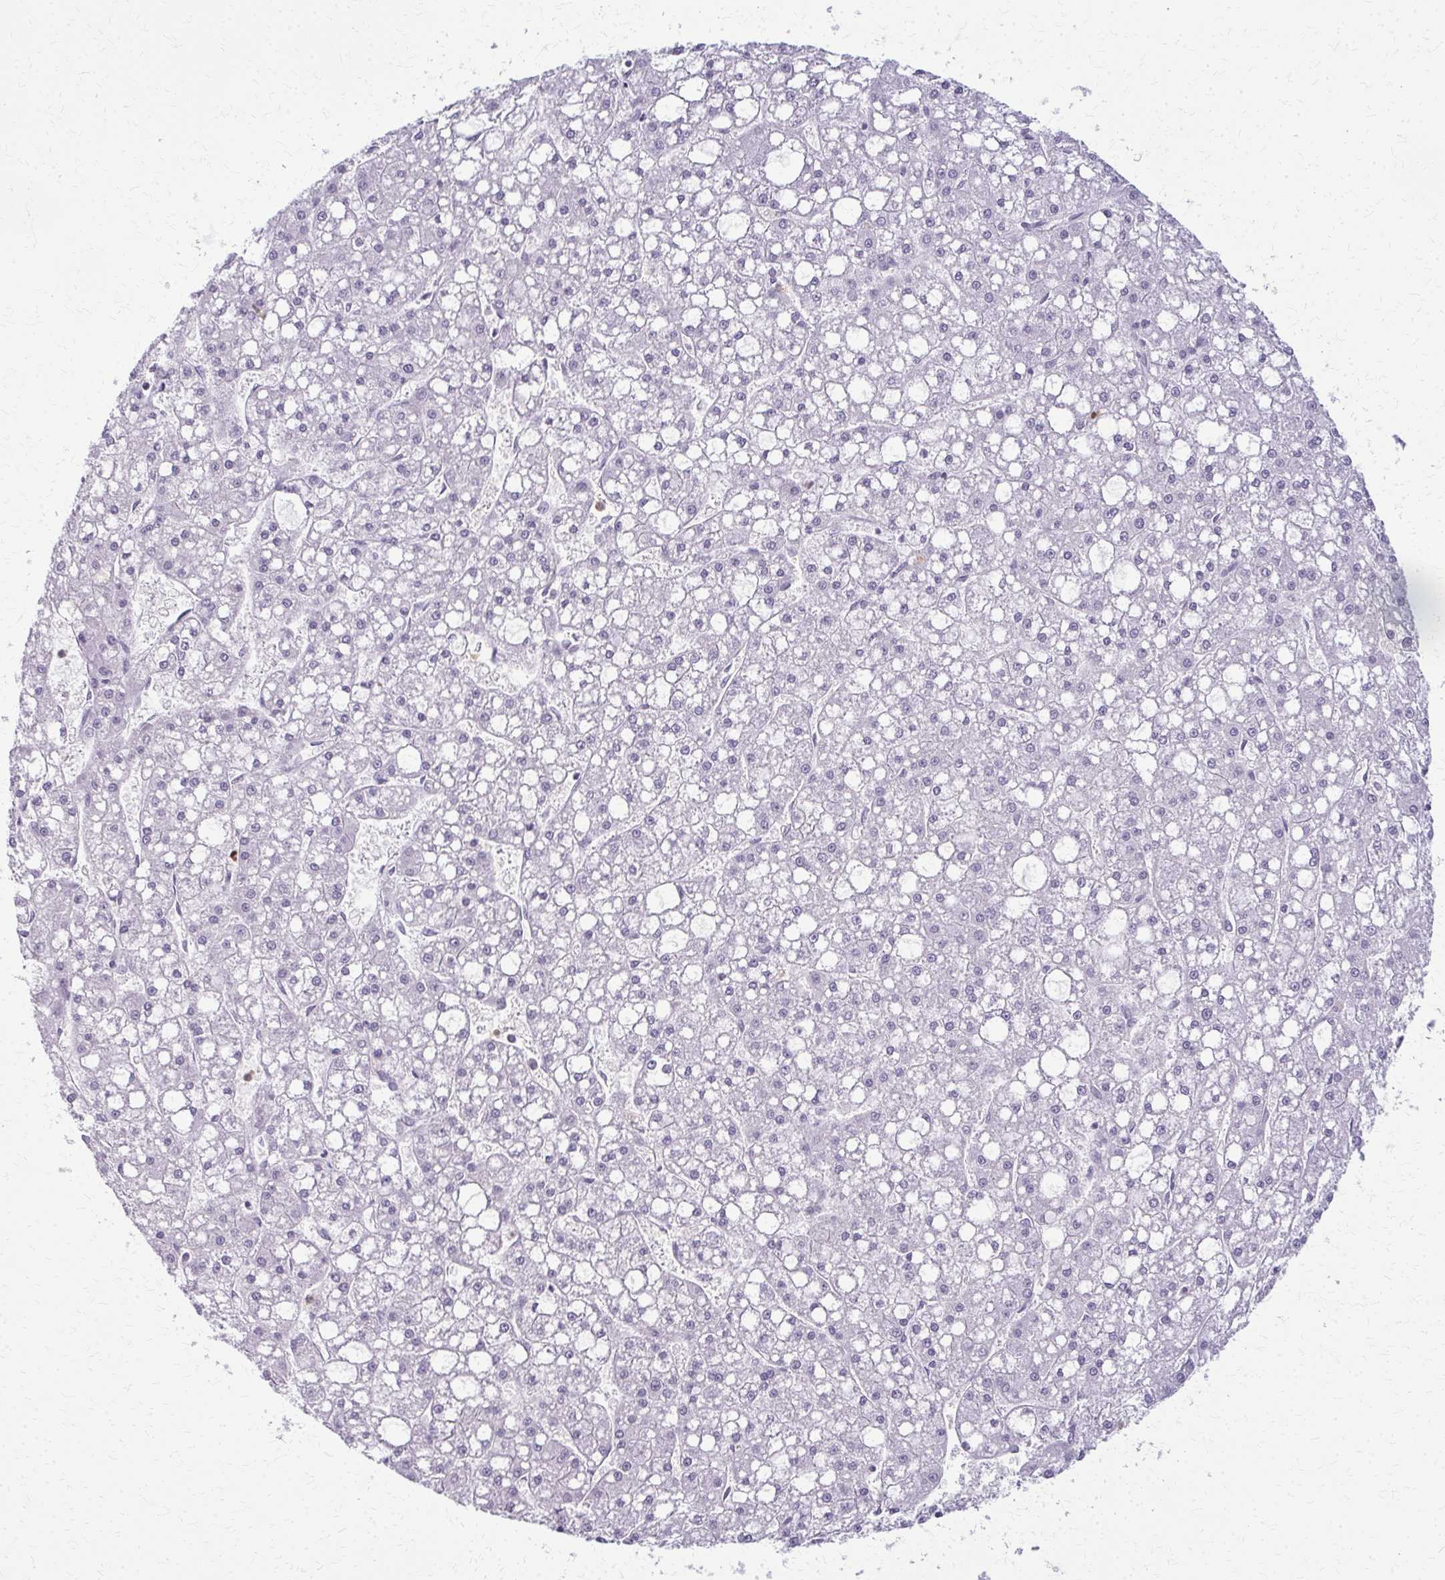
{"staining": {"intensity": "negative", "quantity": "none", "location": "none"}, "tissue": "liver cancer", "cell_type": "Tumor cells", "image_type": "cancer", "snomed": [{"axis": "morphology", "description": "Carcinoma, Hepatocellular, NOS"}, {"axis": "topography", "description": "Liver"}], "caption": "Immunohistochemistry (IHC) histopathology image of liver cancer stained for a protein (brown), which shows no staining in tumor cells.", "gene": "CA3", "patient": {"sex": "male", "age": 67}}